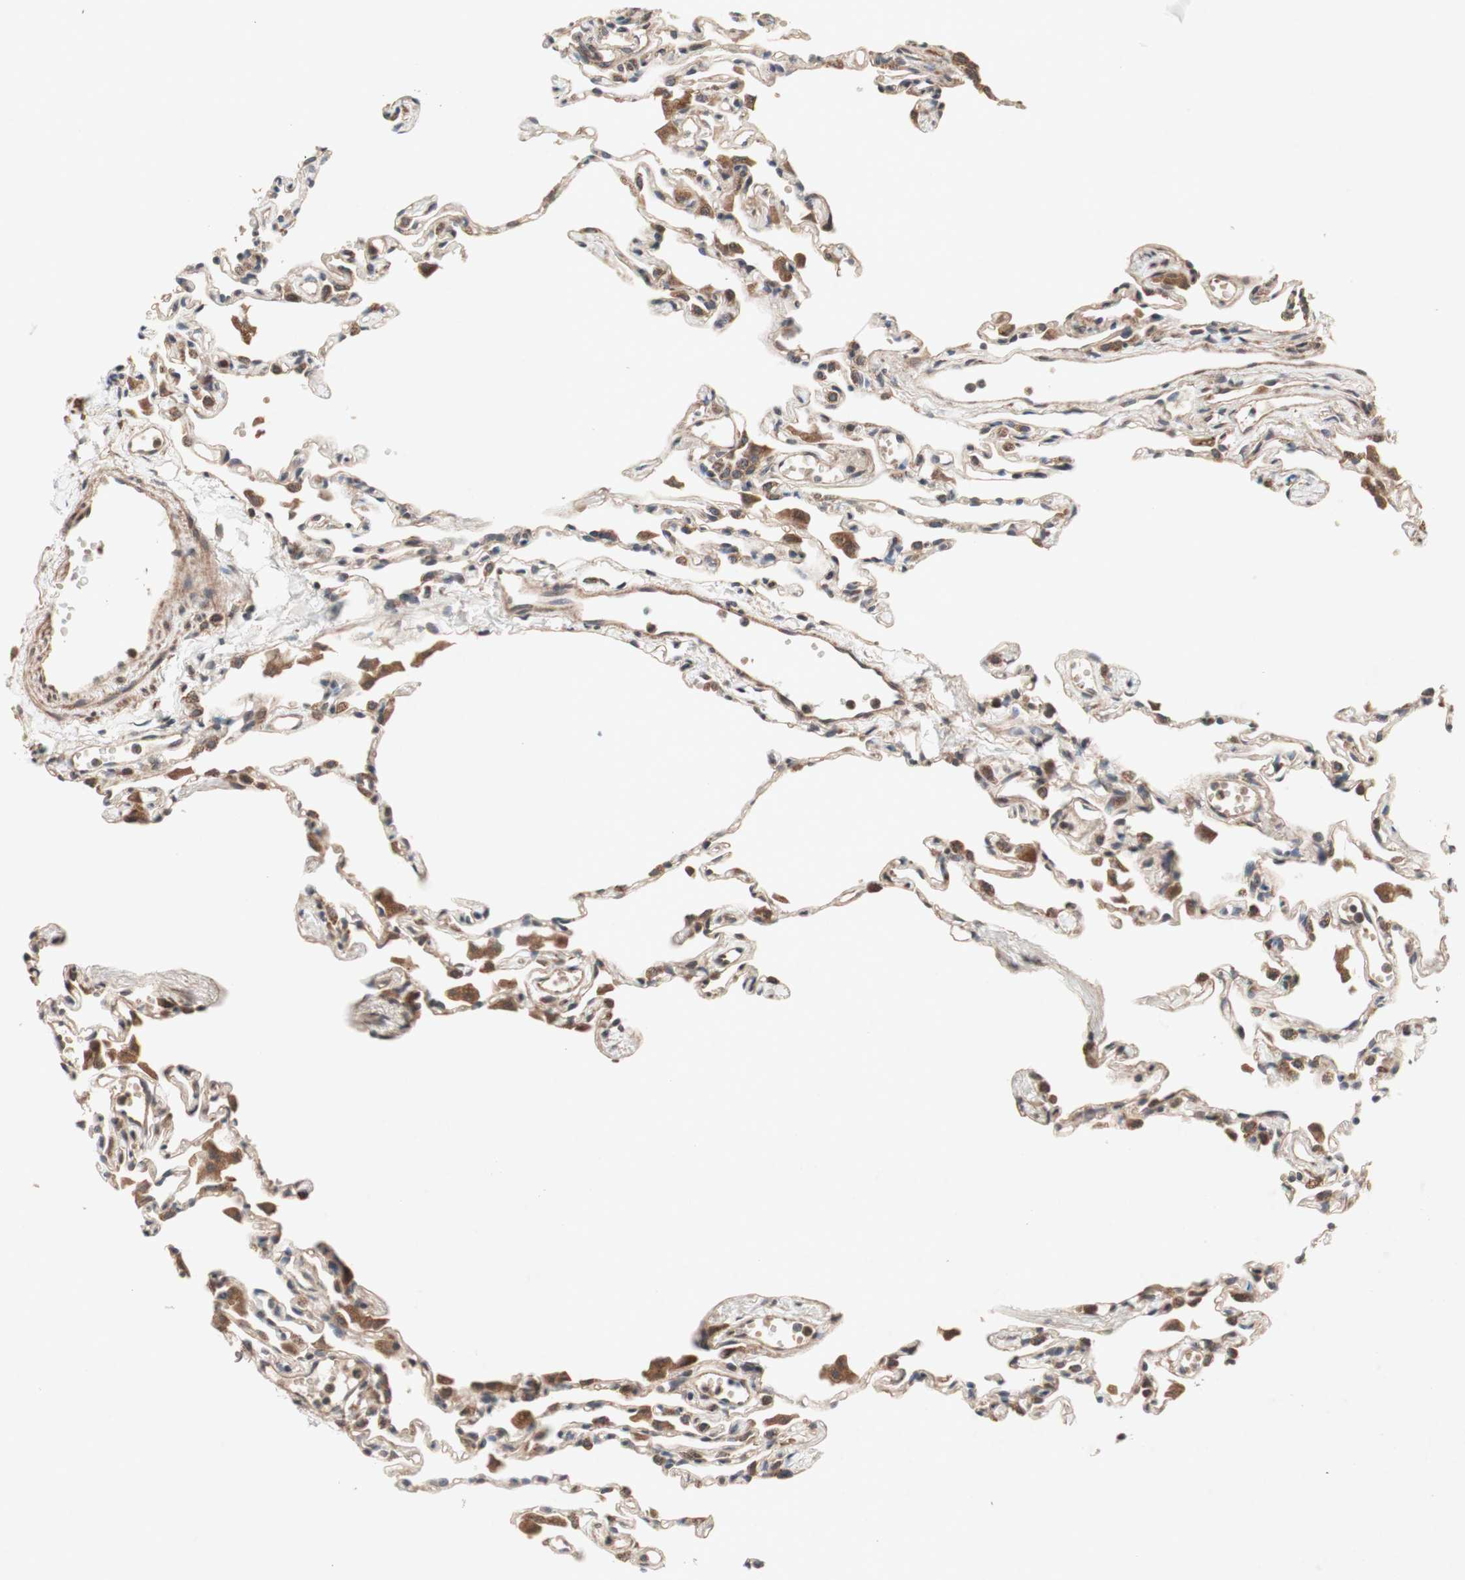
{"staining": {"intensity": "moderate", "quantity": "<25%", "location": "cytoplasmic/membranous"}, "tissue": "lung", "cell_type": "Alveolar cells", "image_type": "normal", "snomed": [{"axis": "morphology", "description": "Normal tissue, NOS"}, {"axis": "topography", "description": "Lung"}], "caption": "A low amount of moderate cytoplasmic/membranous positivity is appreciated in approximately <25% of alveolar cells in unremarkable lung.", "gene": "DDOST", "patient": {"sex": "female", "age": 49}}